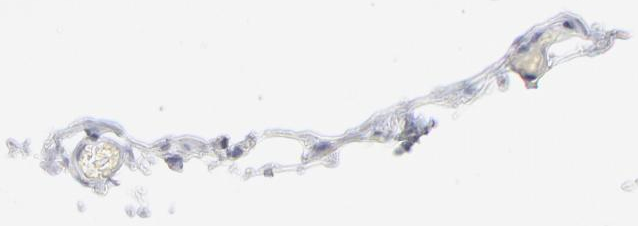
{"staining": {"intensity": "negative", "quantity": "none", "location": "none"}, "tissue": "adipose tissue", "cell_type": "Adipocytes", "image_type": "normal", "snomed": [{"axis": "morphology", "description": "Normal tissue, NOS"}, {"axis": "topography", "description": "Soft tissue"}], "caption": "A histopathology image of adipose tissue stained for a protein exhibits no brown staining in adipocytes. (DAB immunohistochemistry (IHC) visualized using brightfield microscopy, high magnification).", "gene": "MCM7", "patient": {"sex": "male", "age": 26}}